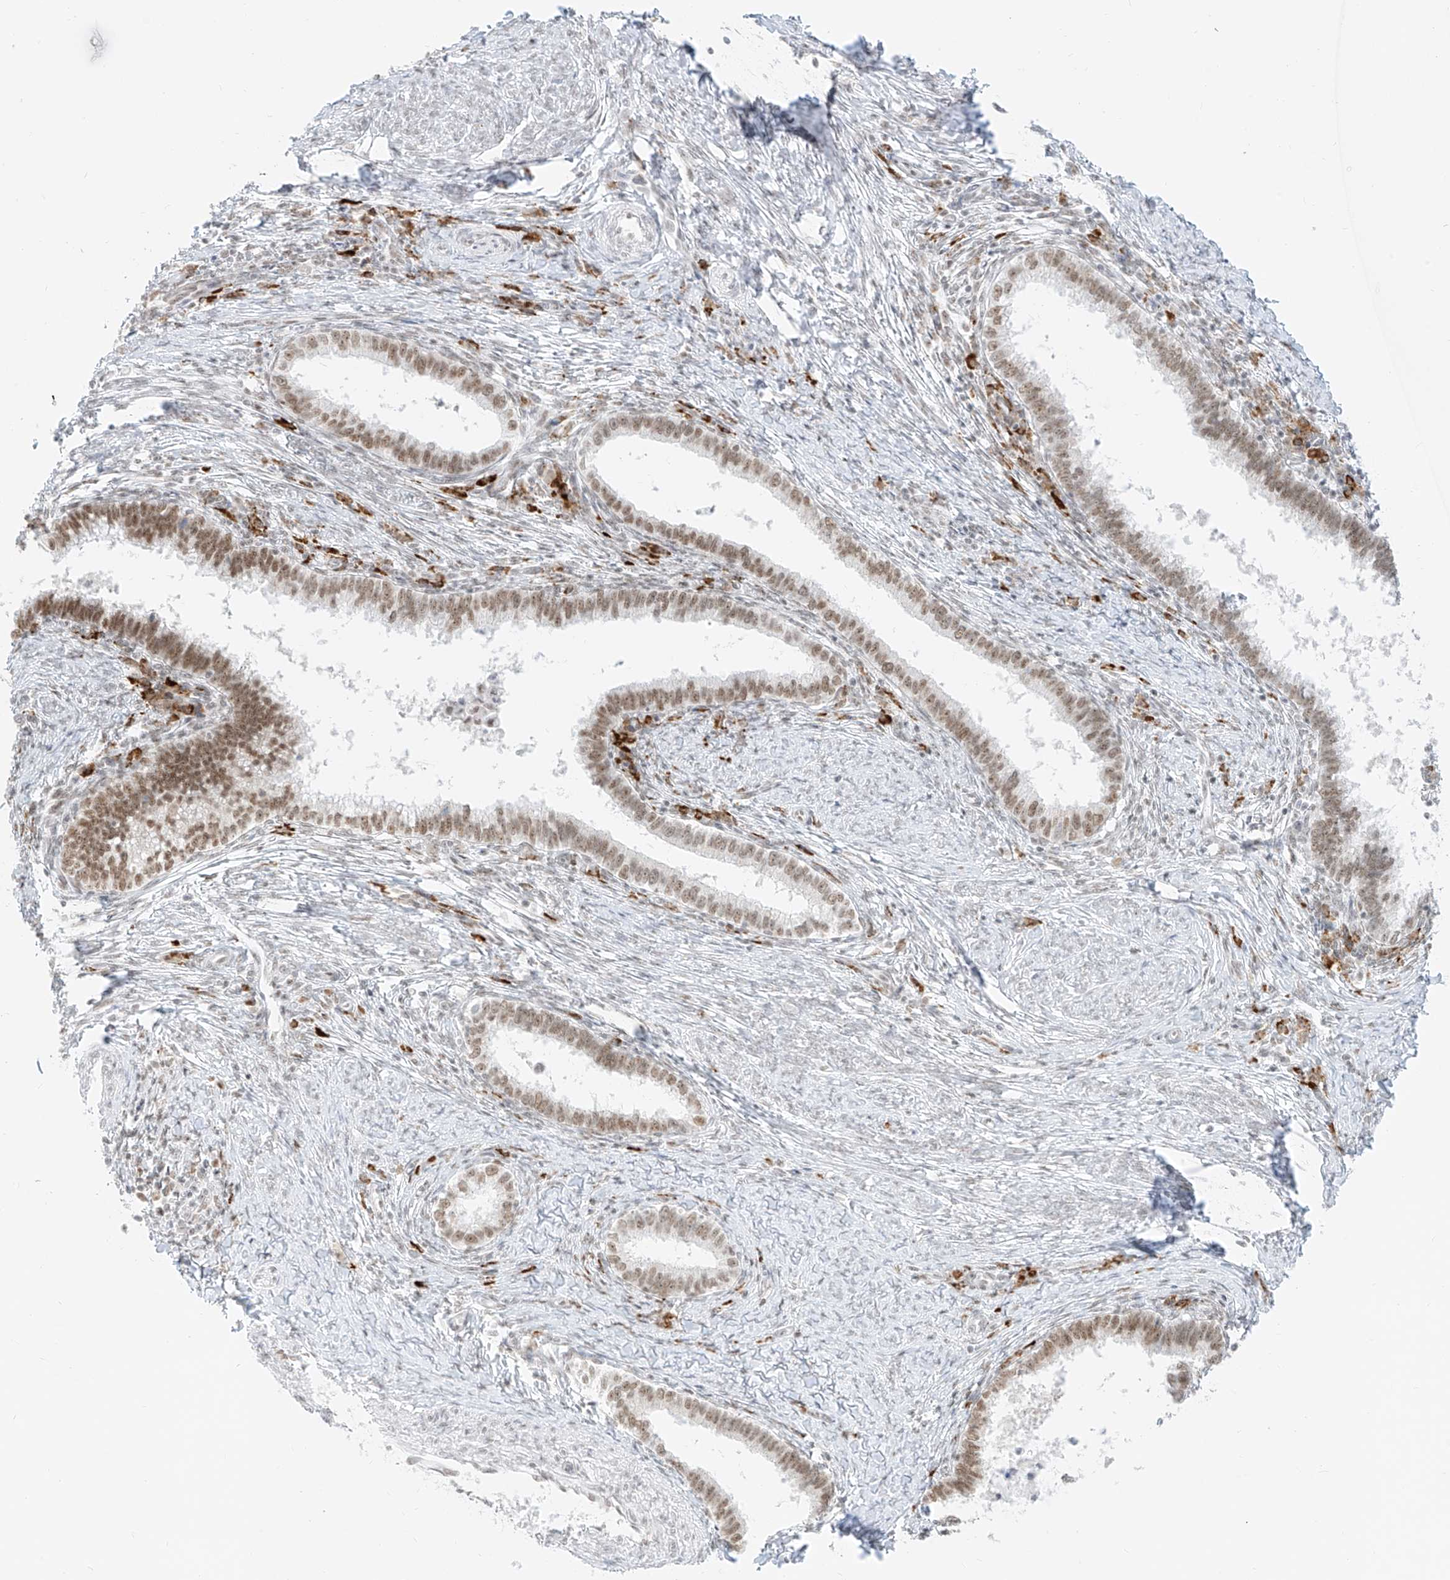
{"staining": {"intensity": "moderate", "quantity": ">75%", "location": "nuclear"}, "tissue": "cervical cancer", "cell_type": "Tumor cells", "image_type": "cancer", "snomed": [{"axis": "morphology", "description": "Adenocarcinoma, NOS"}, {"axis": "topography", "description": "Cervix"}], "caption": "Brown immunohistochemical staining in human cervical cancer demonstrates moderate nuclear expression in about >75% of tumor cells.", "gene": "SUPT5H", "patient": {"sex": "female", "age": 36}}